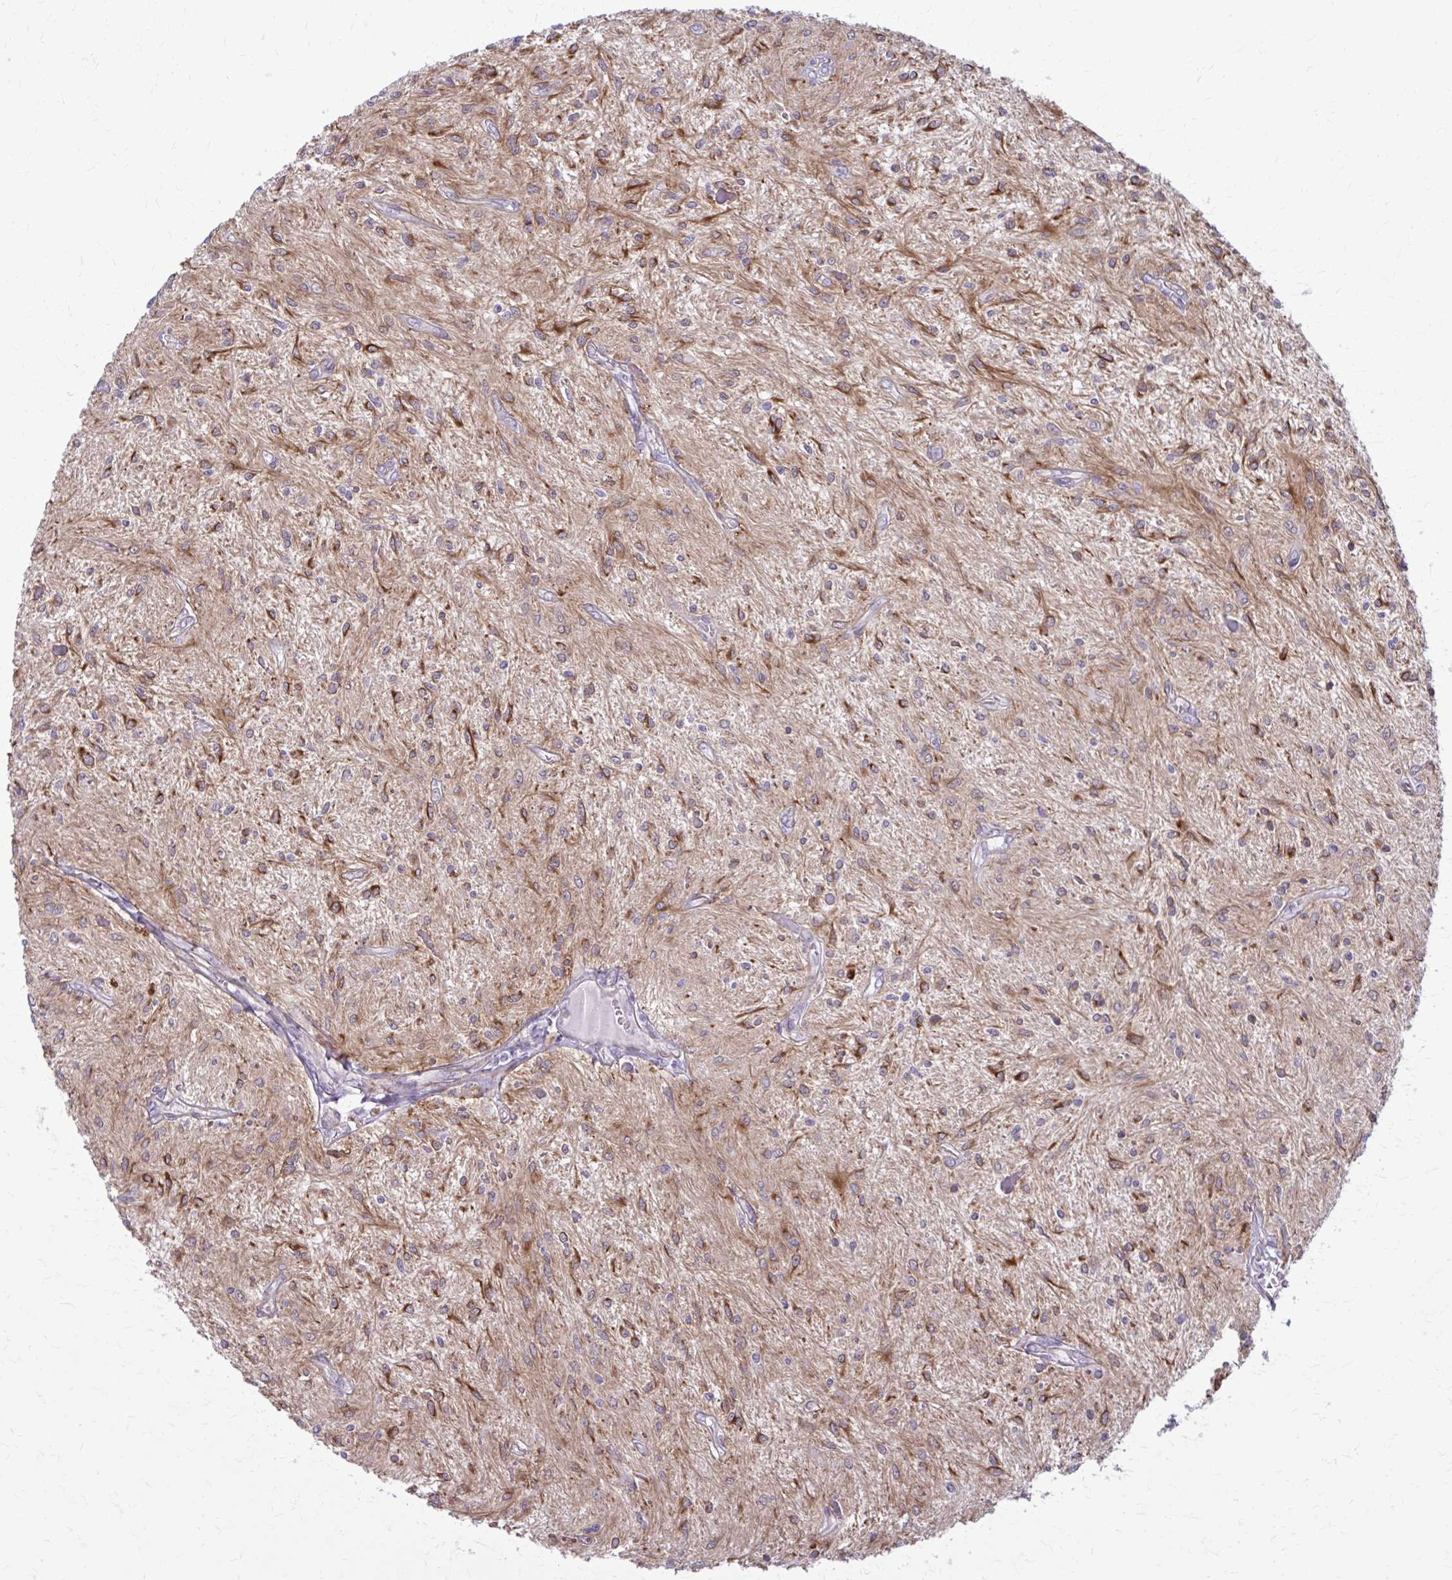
{"staining": {"intensity": "strong", "quantity": "<25%", "location": "cytoplasmic/membranous"}, "tissue": "glioma", "cell_type": "Tumor cells", "image_type": "cancer", "snomed": [{"axis": "morphology", "description": "Glioma, malignant, Low grade"}, {"axis": "topography", "description": "Cerebellum"}], "caption": "IHC (DAB) staining of human glioma reveals strong cytoplasmic/membranous protein positivity in about <25% of tumor cells.", "gene": "NUMBL", "patient": {"sex": "female", "age": 14}}